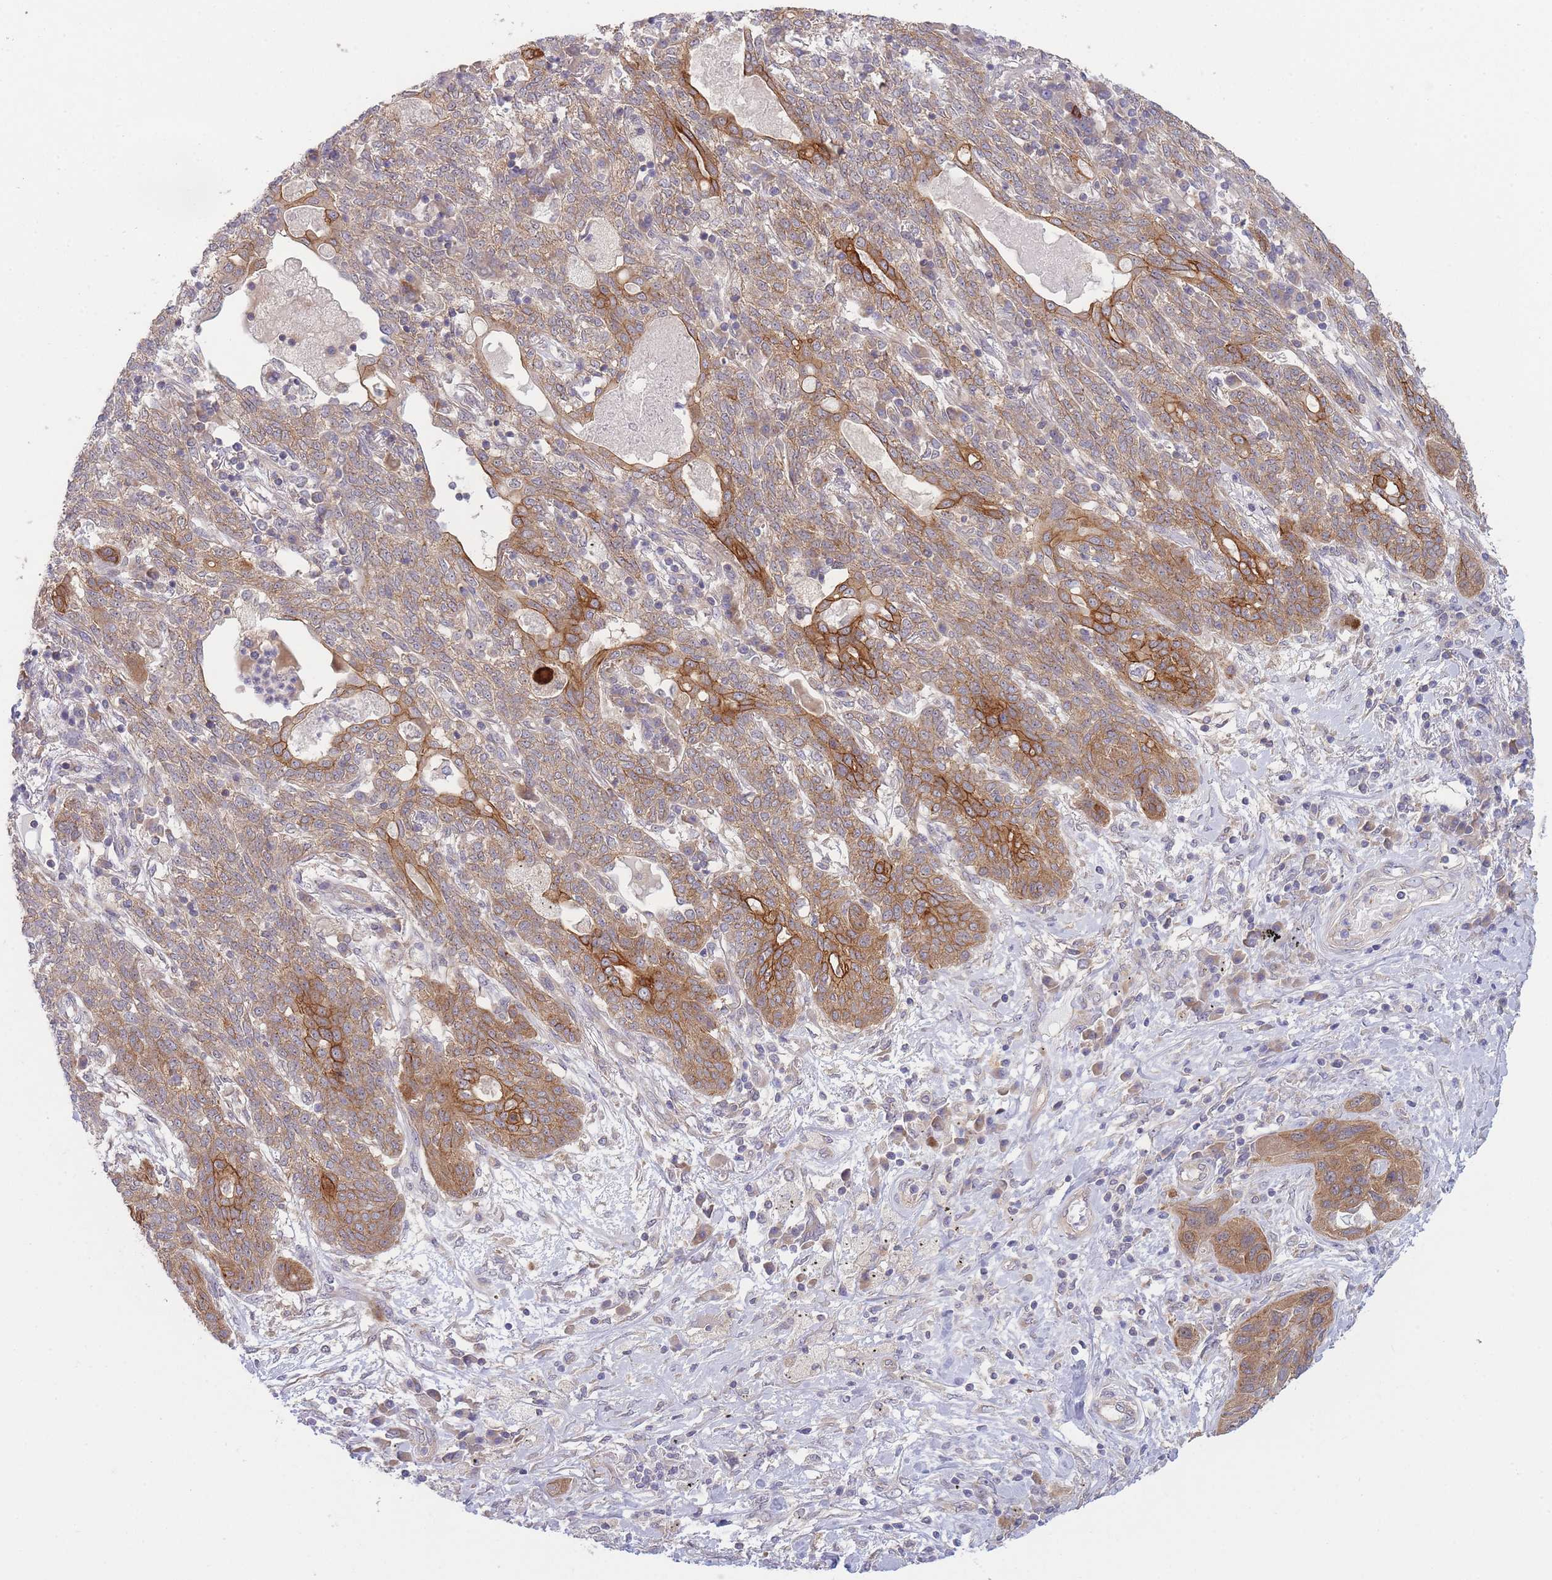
{"staining": {"intensity": "strong", "quantity": "<25%", "location": "cytoplasmic/membranous"}, "tissue": "lung cancer", "cell_type": "Tumor cells", "image_type": "cancer", "snomed": [{"axis": "morphology", "description": "Squamous cell carcinoma, NOS"}, {"axis": "topography", "description": "Lung"}], "caption": "The photomicrograph shows immunohistochemical staining of lung cancer (squamous cell carcinoma). There is strong cytoplasmic/membranous positivity is appreciated in approximately <25% of tumor cells.", "gene": "PFDN6", "patient": {"sex": "female", "age": 70}}